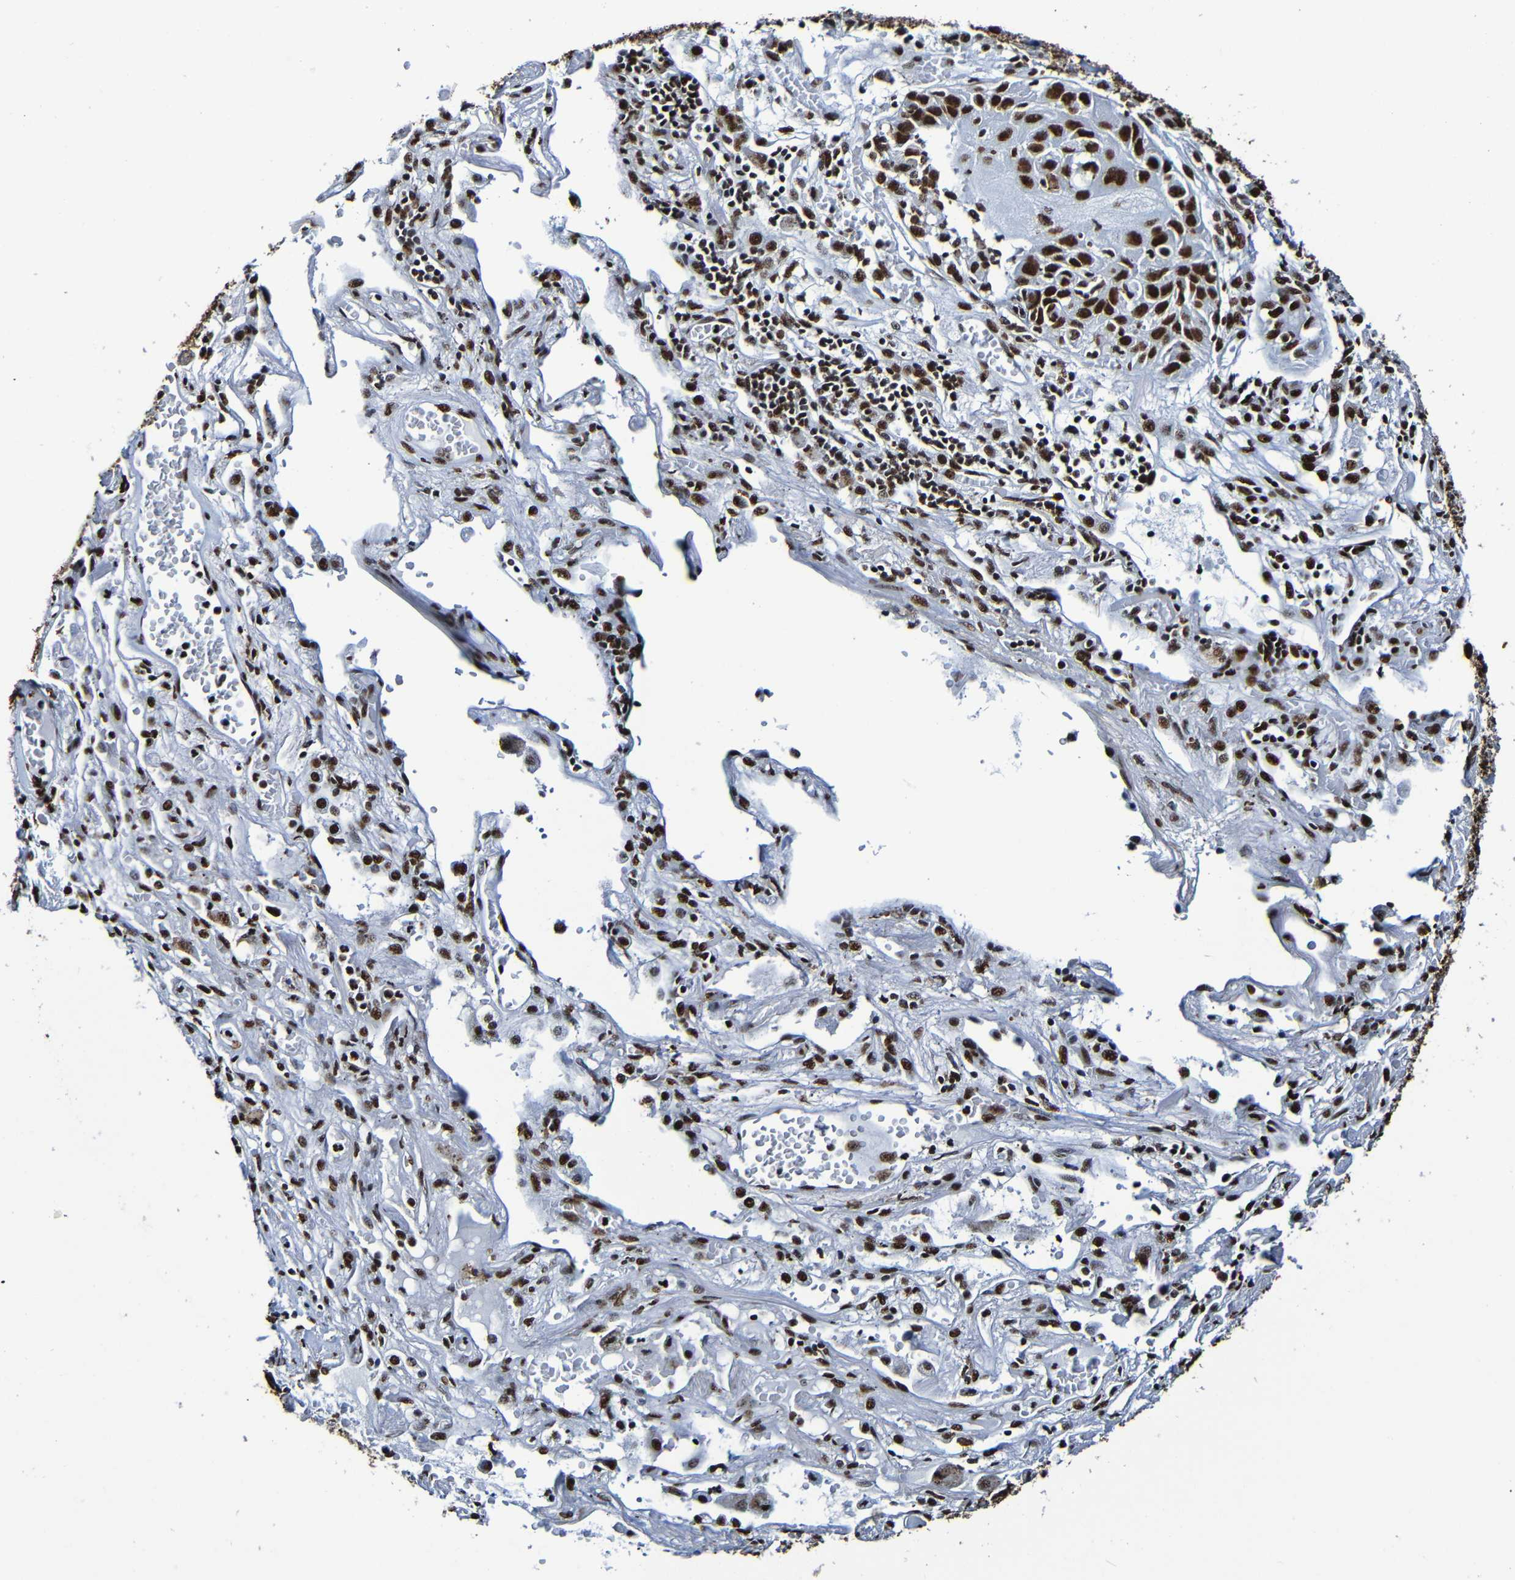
{"staining": {"intensity": "strong", "quantity": ">75%", "location": "nuclear"}, "tissue": "lung cancer", "cell_type": "Tumor cells", "image_type": "cancer", "snomed": [{"axis": "morphology", "description": "Squamous cell carcinoma, NOS"}, {"axis": "topography", "description": "Lung"}], "caption": "Protein expression analysis of human lung cancer reveals strong nuclear staining in approximately >75% of tumor cells.", "gene": "SRSF3", "patient": {"sex": "male", "age": 57}}